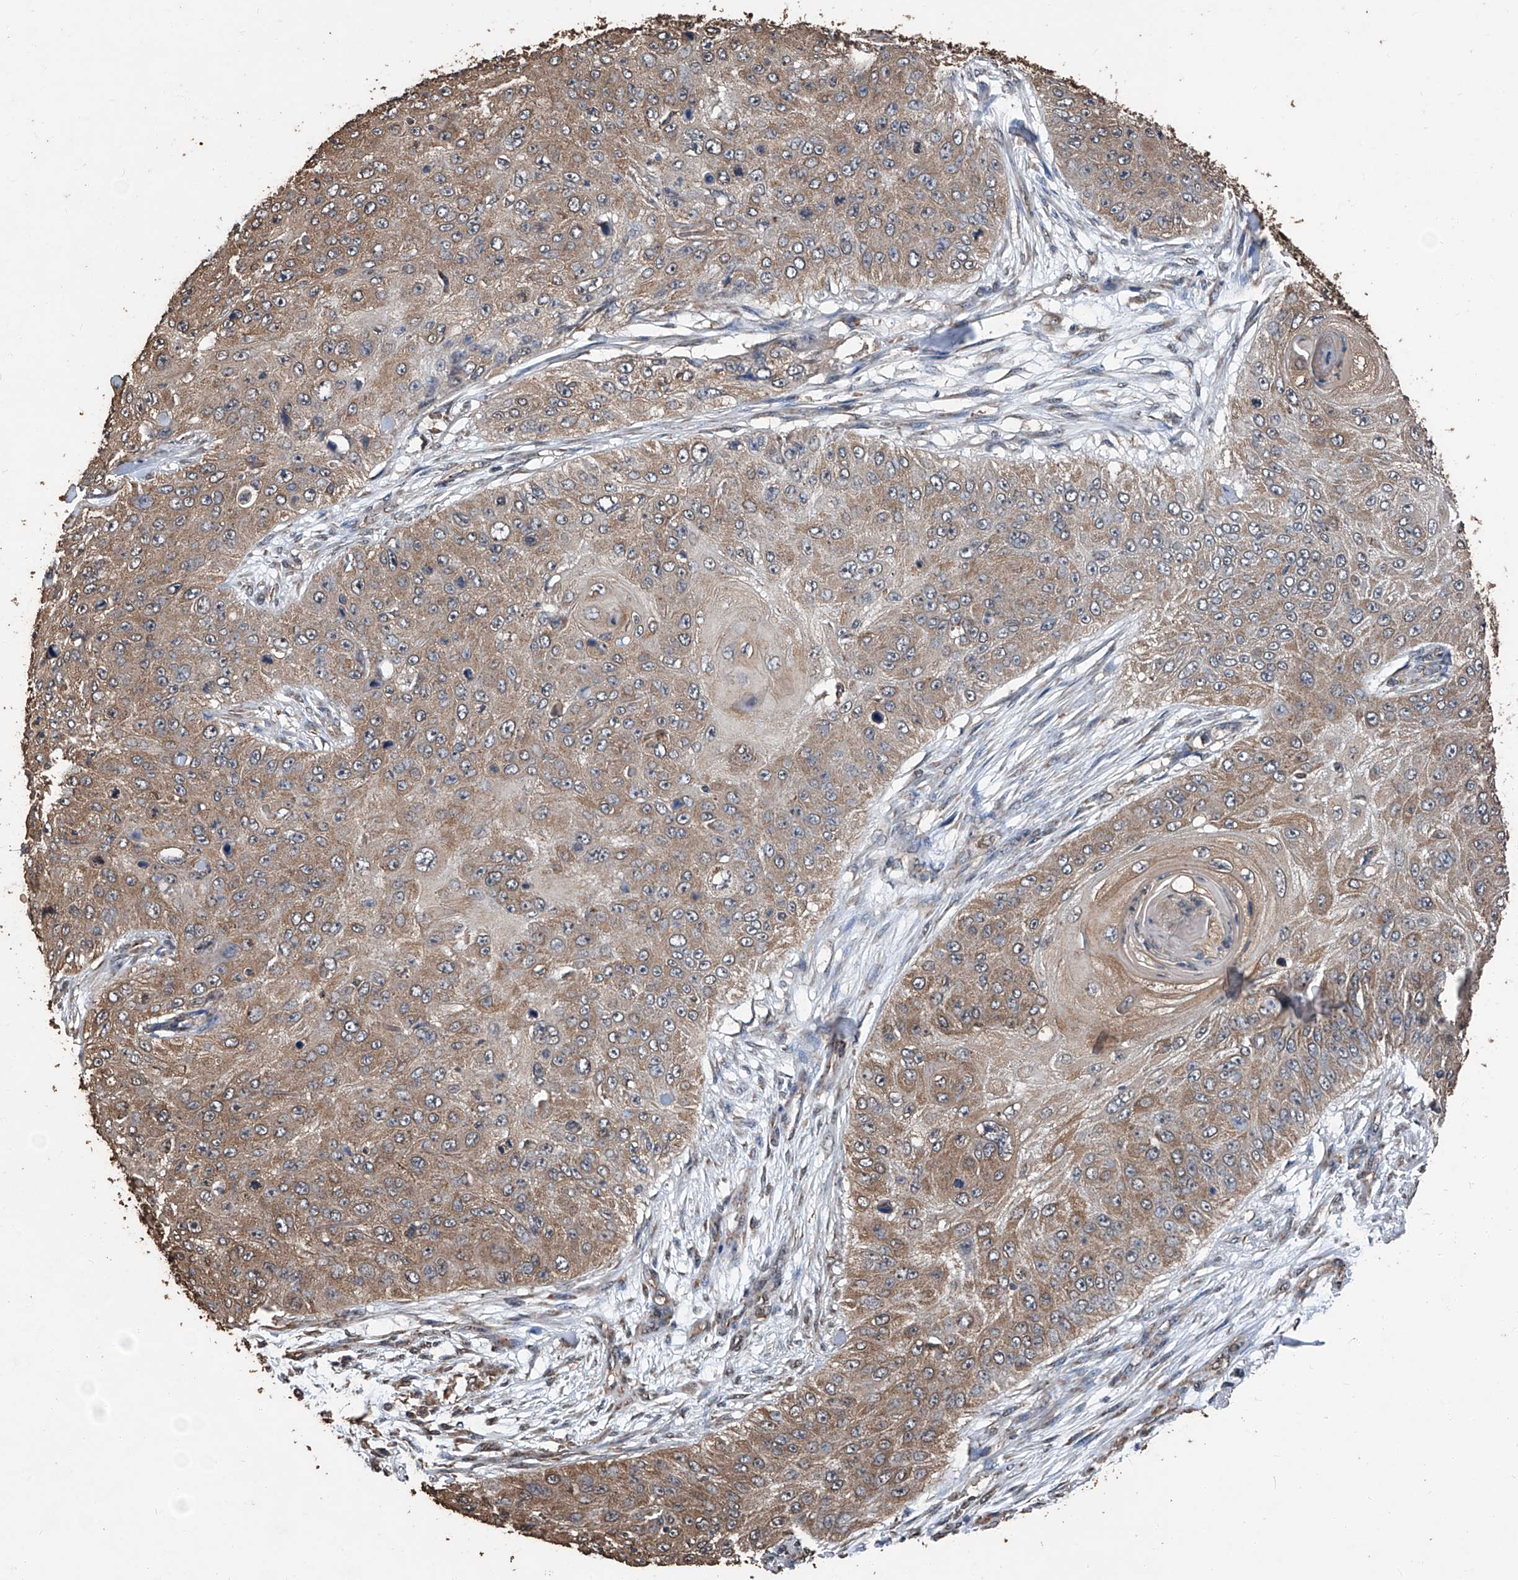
{"staining": {"intensity": "moderate", "quantity": ">75%", "location": "cytoplasmic/membranous"}, "tissue": "skin cancer", "cell_type": "Tumor cells", "image_type": "cancer", "snomed": [{"axis": "morphology", "description": "Squamous cell carcinoma, NOS"}, {"axis": "topography", "description": "Skin"}], "caption": "The immunohistochemical stain labels moderate cytoplasmic/membranous expression in tumor cells of skin squamous cell carcinoma tissue.", "gene": "STARD7", "patient": {"sex": "female", "age": 80}}